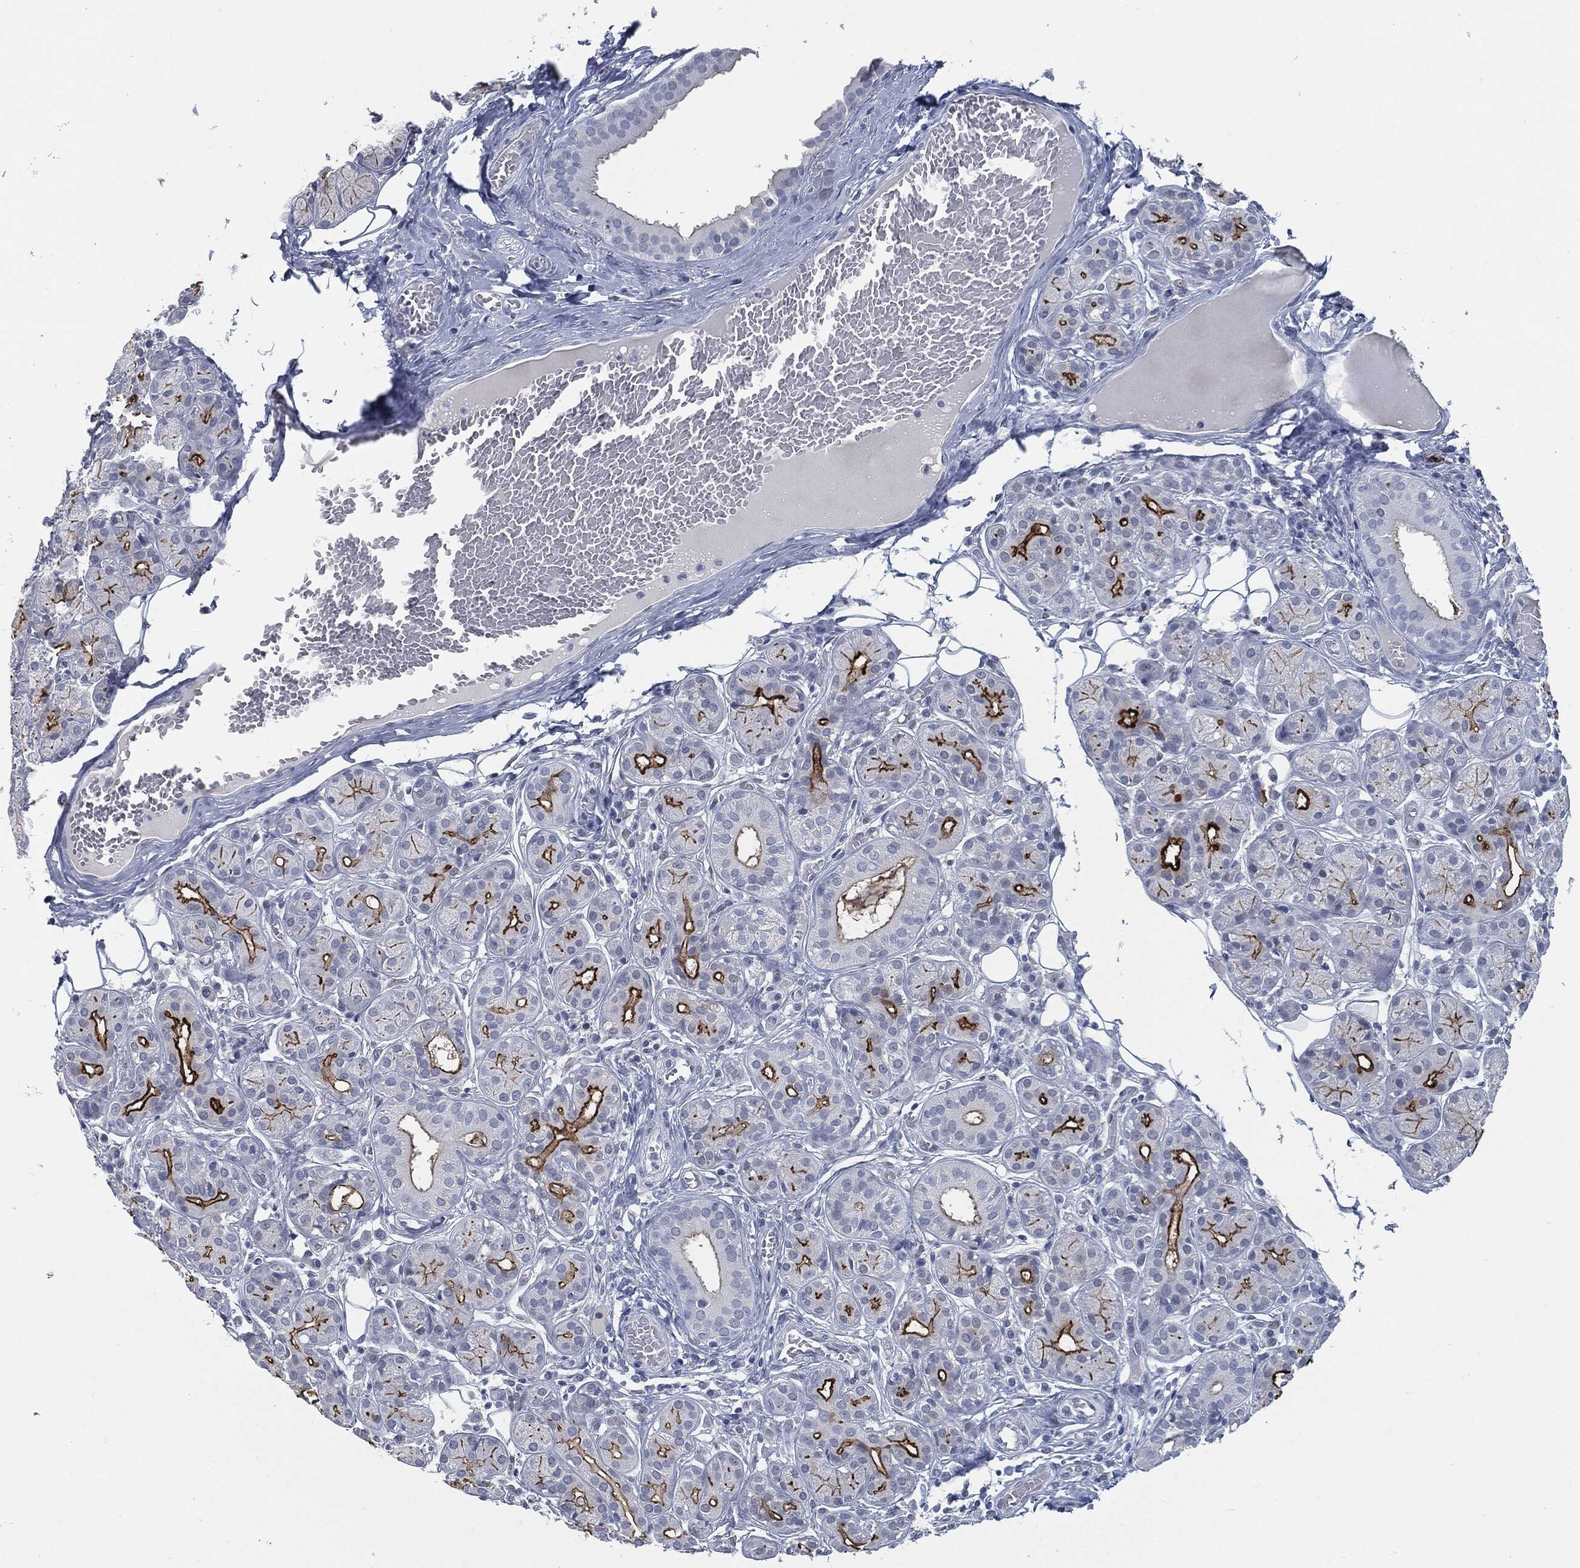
{"staining": {"intensity": "strong", "quantity": "25%-75%", "location": "cytoplasmic/membranous"}, "tissue": "salivary gland", "cell_type": "Glandular cells", "image_type": "normal", "snomed": [{"axis": "morphology", "description": "Normal tissue, NOS"}, {"axis": "topography", "description": "Salivary gland"}], "caption": "An image of salivary gland stained for a protein exhibits strong cytoplasmic/membranous brown staining in glandular cells. The protein of interest is shown in brown color, while the nuclei are stained blue.", "gene": "PROM1", "patient": {"sex": "male", "age": 71}}